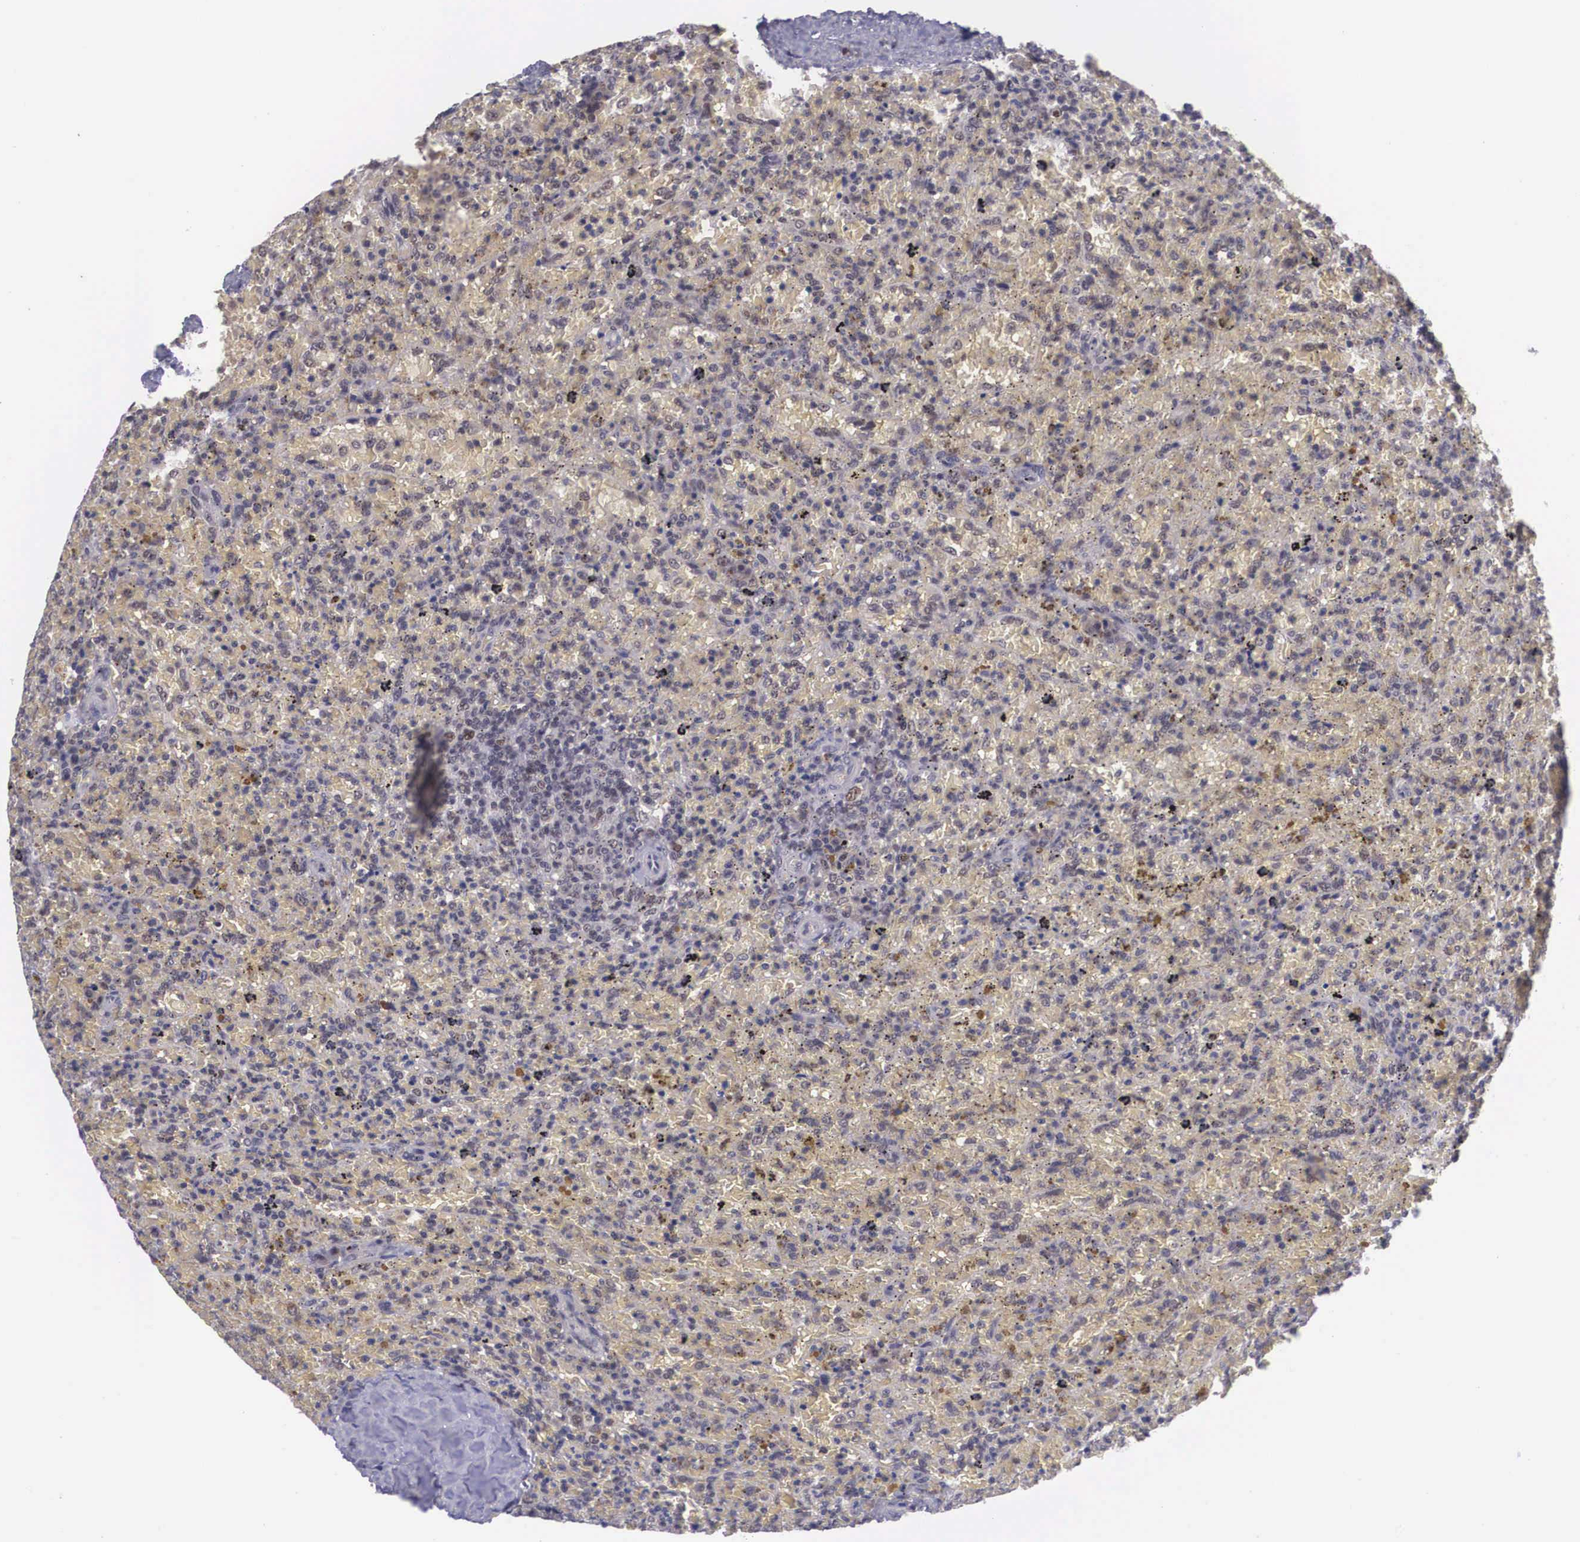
{"staining": {"intensity": "negative", "quantity": "none", "location": "none"}, "tissue": "lymphoma", "cell_type": "Tumor cells", "image_type": "cancer", "snomed": [{"axis": "morphology", "description": "Malignant lymphoma, non-Hodgkin's type, High grade"}, {"axis": "topography", "description": "Spleen"}, {"axis": "topography", "description": "Lymph node"}], "caption": "Immunohistochemical staining of human lymphoma displays no significant staining in tumor cells.", "gene": "ZNF275", "patient": {"sex": "female", "age": 70}}